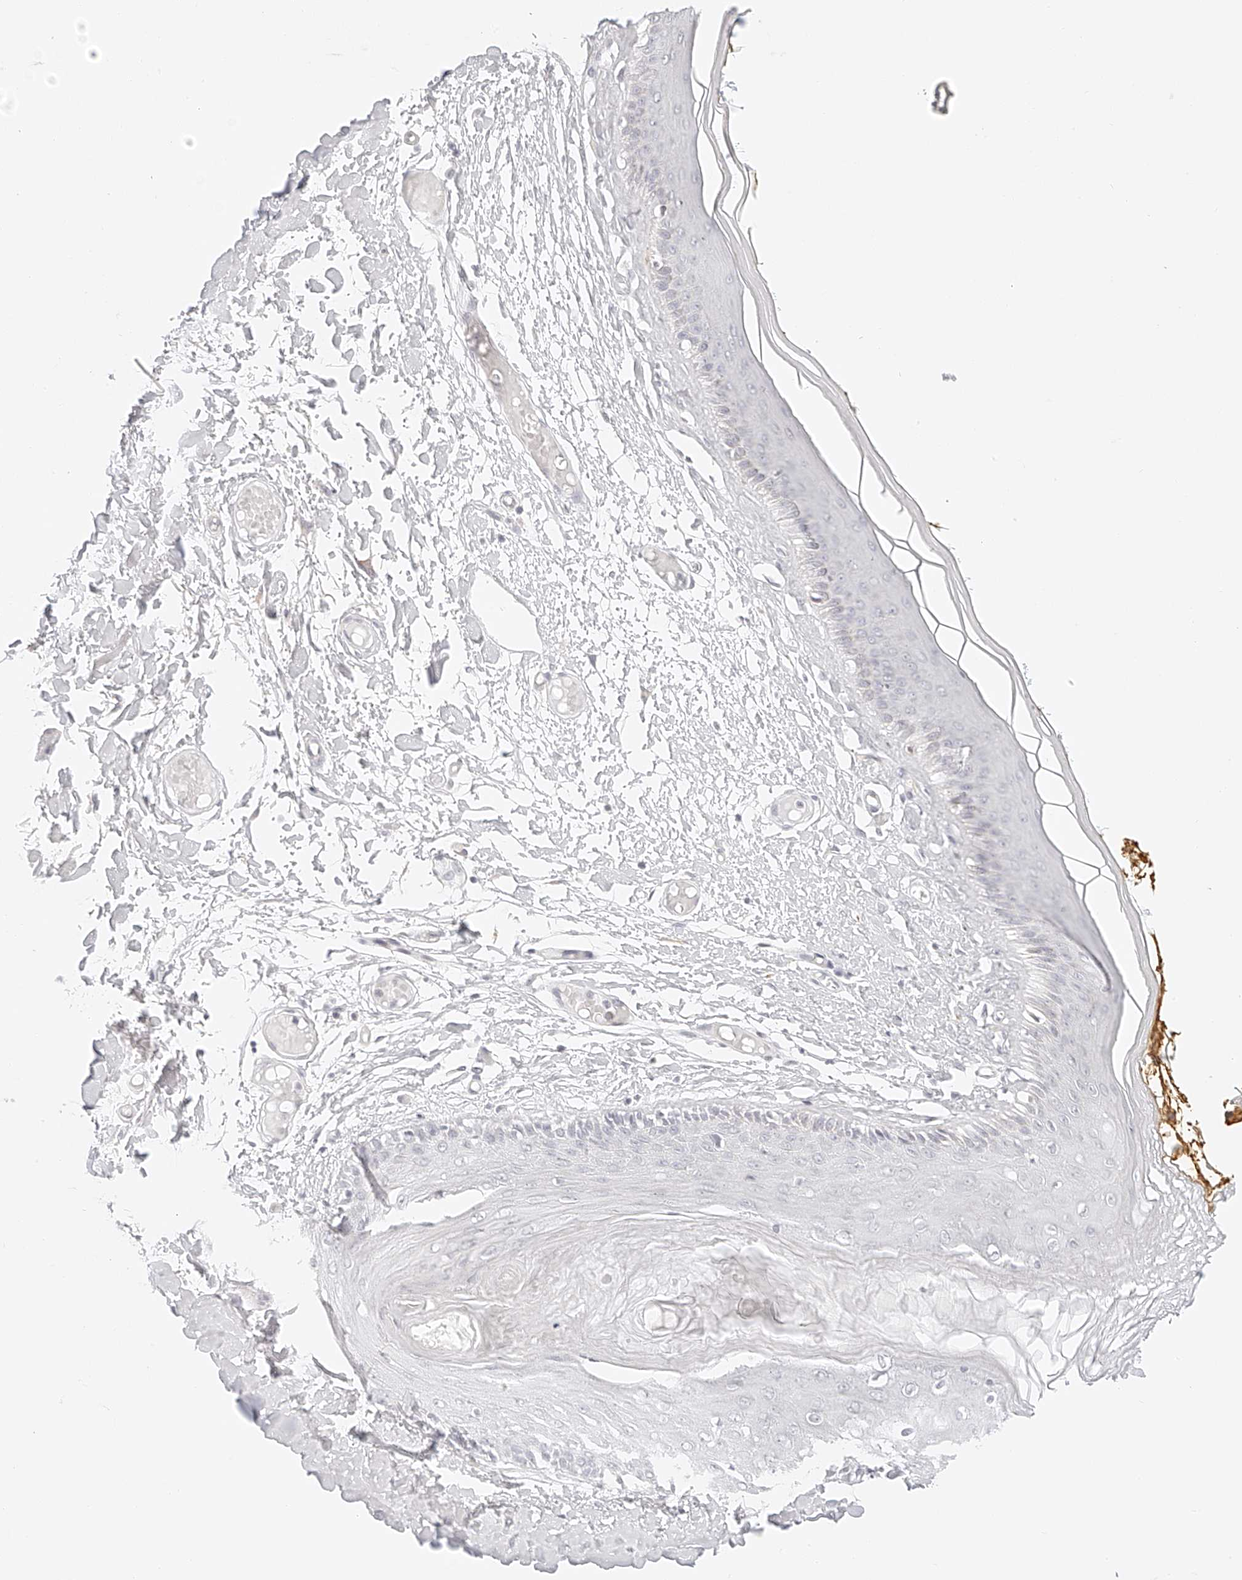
{"staining": {"intensity": "negative", "quantity": "none", "location": "none"}, "tissue": "skin", "cell_type": "Epidermal cells", "image_type": "normal", "snomed": [{"axis": "morphology", "description": "Normal tissue, NOS"}, {"axis": "topography", "description": "Vulva"}], "caption": "The photomicrograph exhibits no staining of epidermal cells in unremarkable skin.", "gene": "ZFP69", "patient": {"sex": "female", "age": 73}}